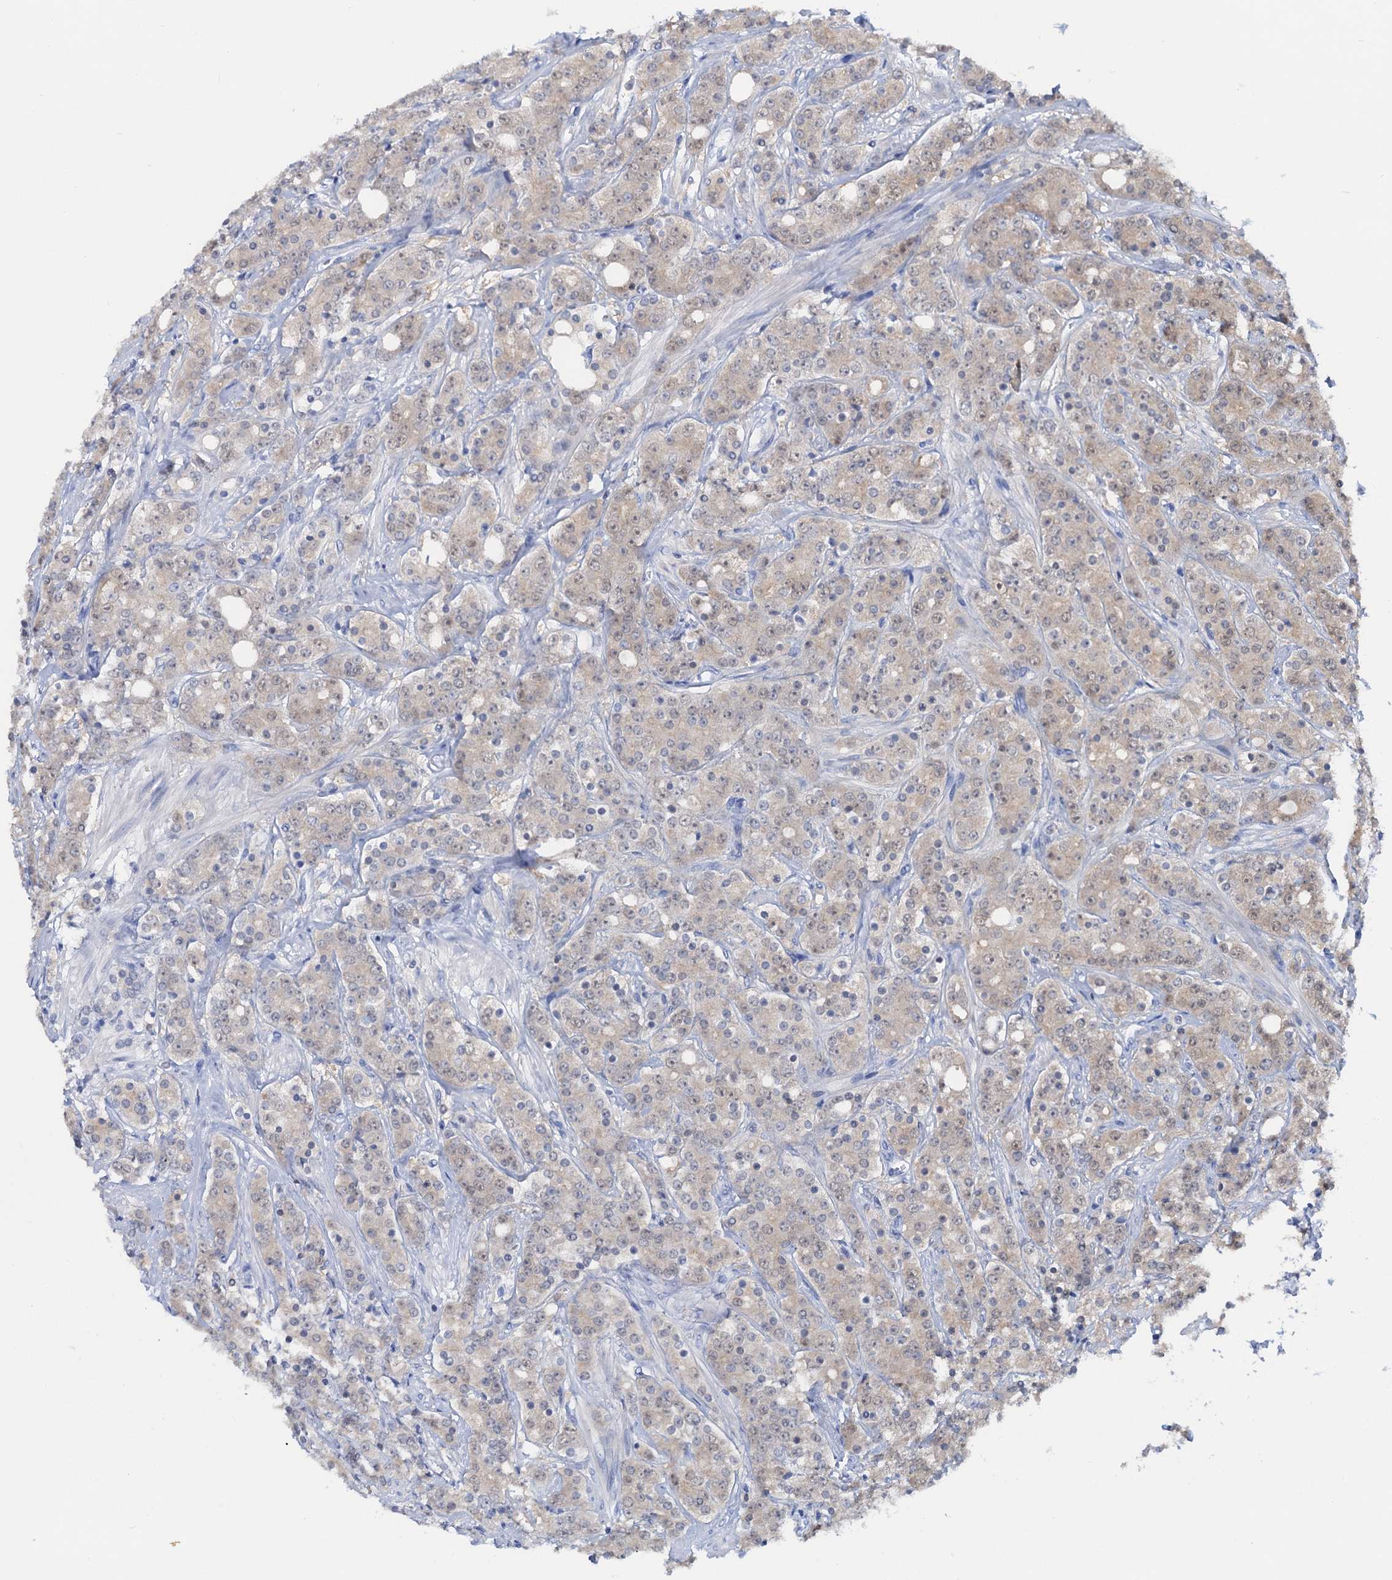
{"staining": {"intensity": "negative", "quantity": "none", "location": "none"}, "tissue": "prostate cancer", "cell_type": "Tumor cells", "image_type": "cancer", "snomed": [{"axis": "morphology", "description": "Adenocarcinoma, High grade"}, {"axis": "topography", "description": "Prostate"}], "caption": "A micrograph of prostate cancer (high-grade adenocarcinoma) stained for a protein reveals no brown staining in tumor cells.", "gene": "FAH", "patient": {"sex": "male", "age": 62}}